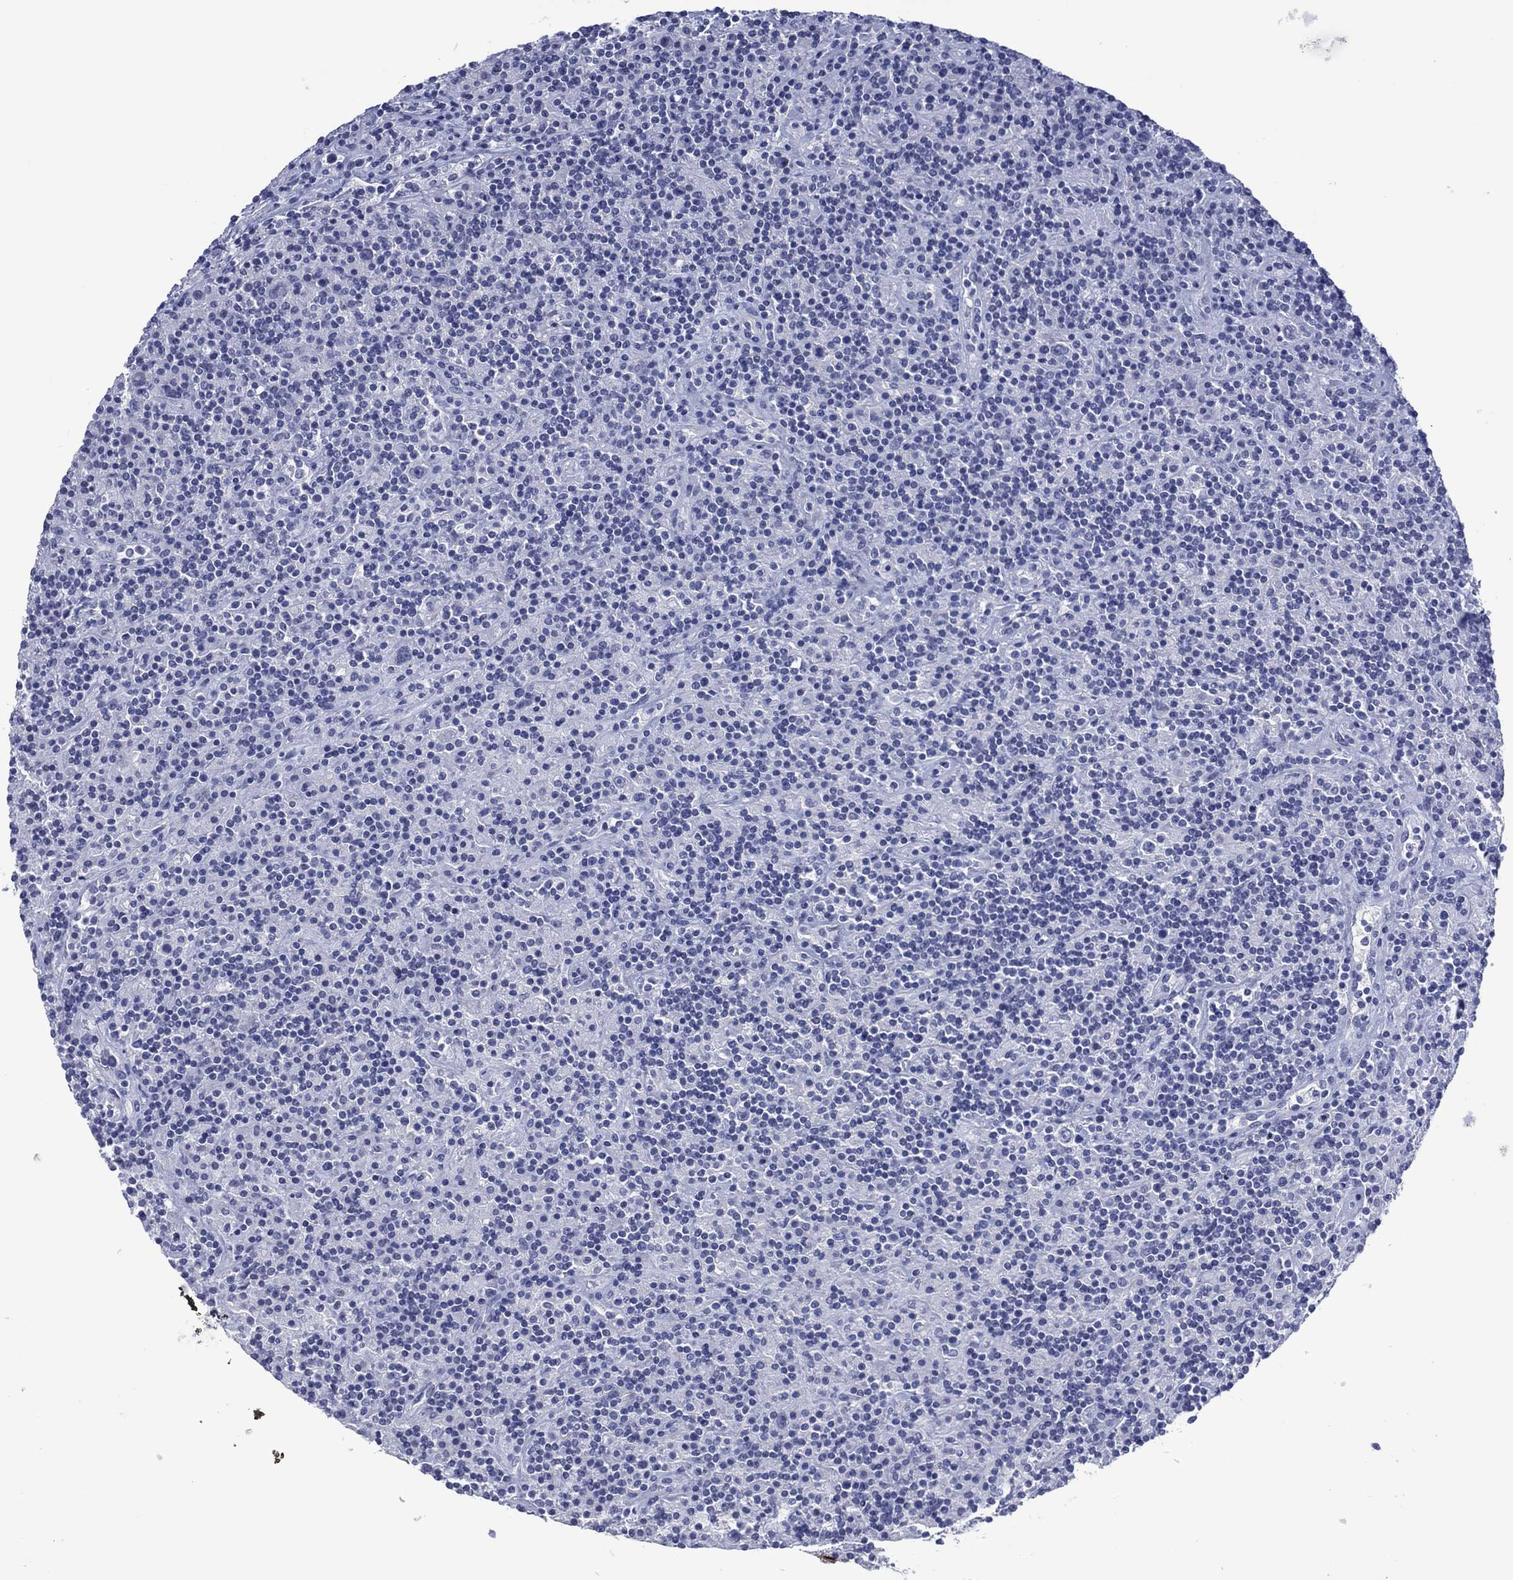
{"staining": {"intensity": "negative", "quantity": "none", "location": "none"}, "tissue": "lymphoma", "cell_type": "Tumor cells", "image_type": "cancer", "snomed": [{"axis": "morphology", "description": "Hodgkin's disease, NOS"}, {"axis": "topography", "description": "Lymph node"}], "caption": "Tumor cells are negative for protein expression in human Hodgkin's disease.", "gene": "UTF1", "patient": {"sex": "male", "age": 70}}